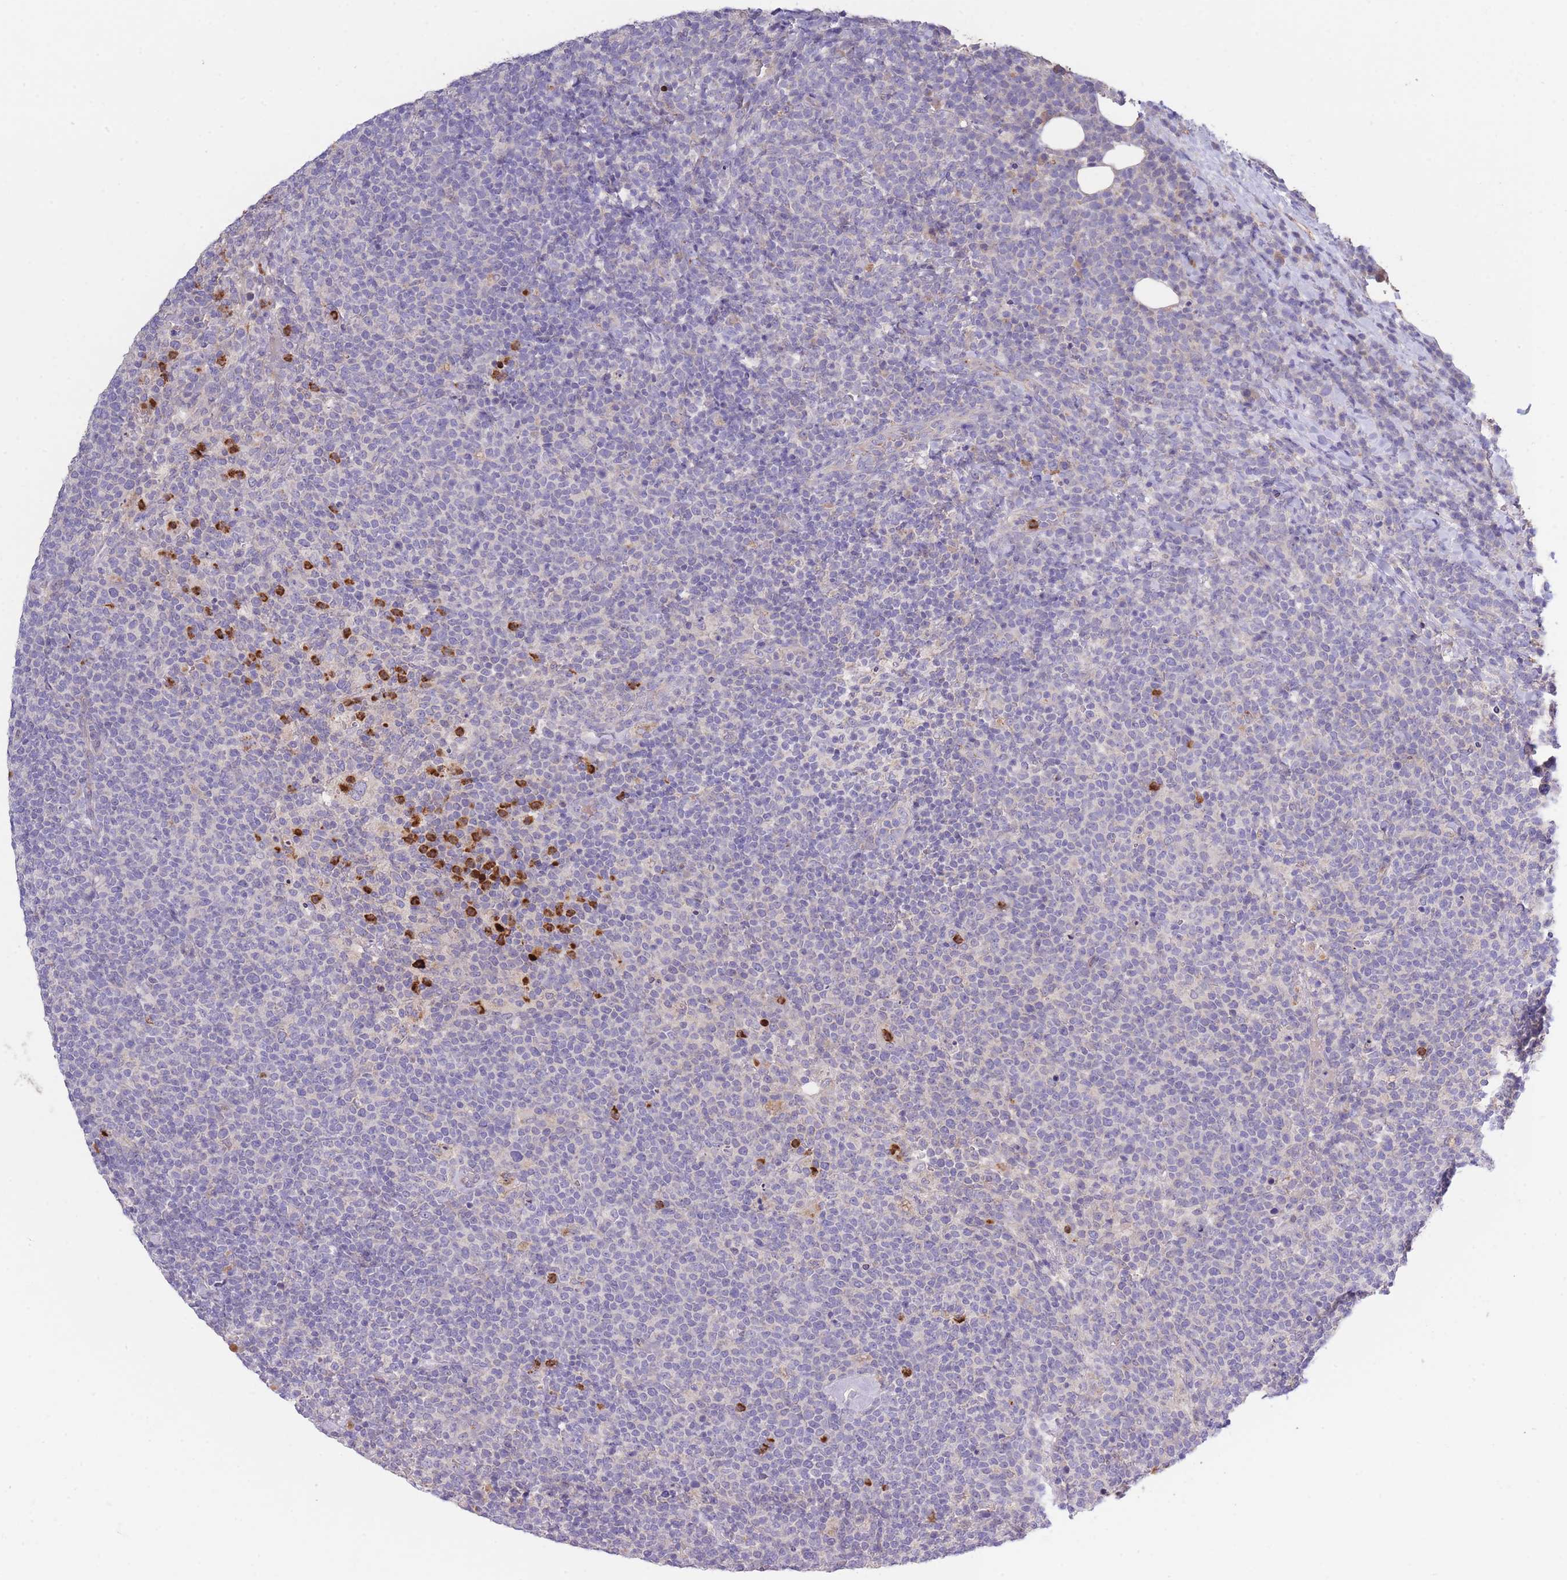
{"staining": {"intensity": "negative", "quantity": "none", "location": "none"}, "tissue": "lymphoma", "cell_type": "Tumor cells", "image_type": "cancer", "snomed": [{"axis": "morphology", "description": "Malignant lymphoma, non-Hodgkin's type, High grade"}, {"axis": "topography", "description": "Lymph node"}], "caption": "Immunohistochemistry (IHC) micrograph of neoplastic tissue: human malignant lymphoma, non-Hodgkin's type (high-grade) stained with DAB (3,3'-diaminobenzidine) exhibits no significant protein positivity in tumor cells.", "gene": "CENPM", "patient": {"sex": "male", "age": 61}}